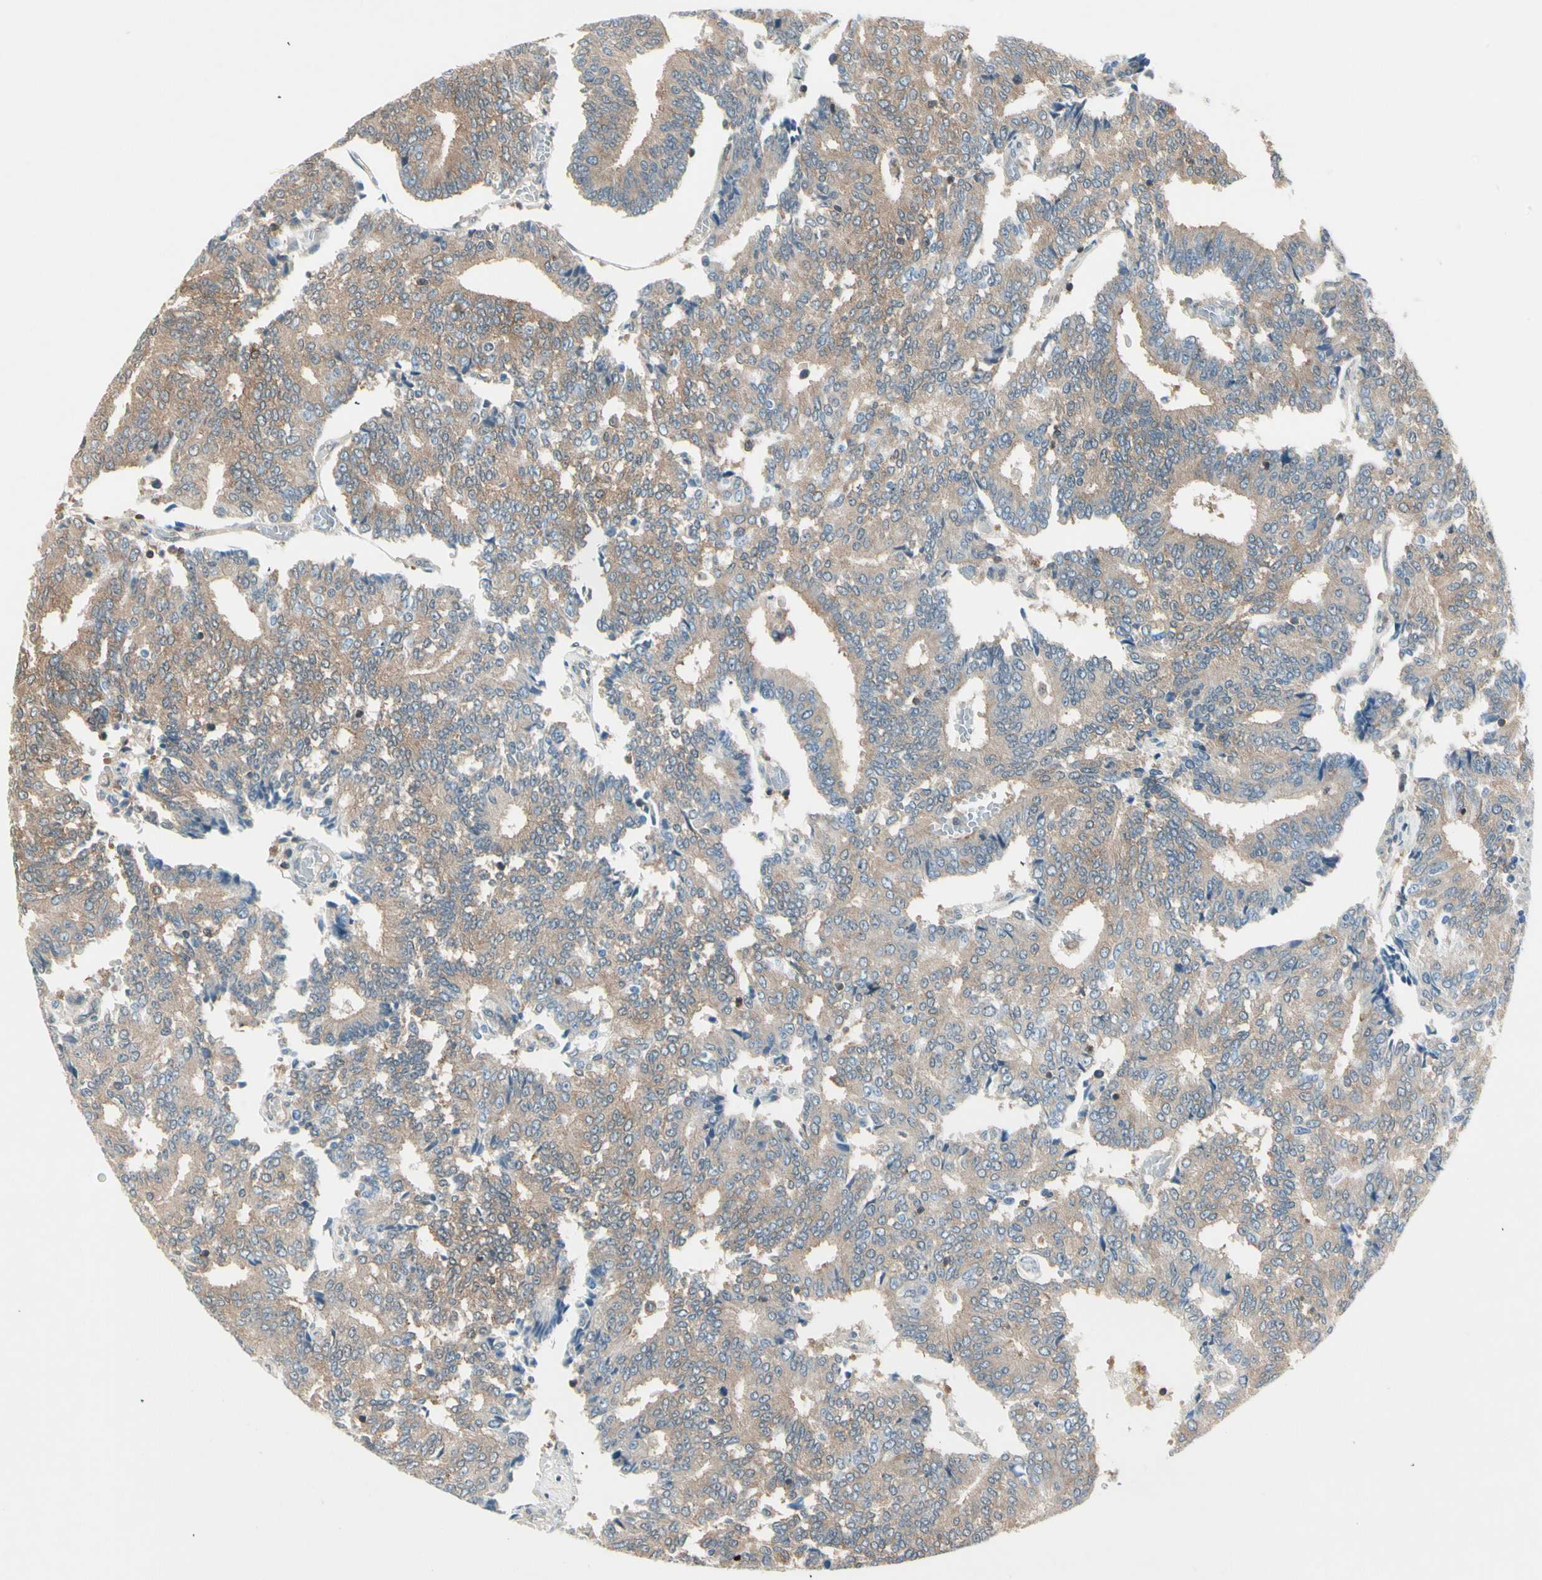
{"staining": {"intensity": "weak", "quantity": ">75%", "location": "cytoplasmic/membranous"}, "tissue": "prostate cancer", "cell_type": "Tumor cells", "image_type": "cancer", "snomed": [{"axis": "morphology", "description": "Adenocarcinoma, High grade"}, {"axis": "topography", "description": "Prostate"}], "caption": "Human high-grade adenocarcinoma (prostate) stained with a protein marker exhibits weak staining in tumor cells.", "gene": "OXSR1", "patient": {"sex": "male", "age": 55}}